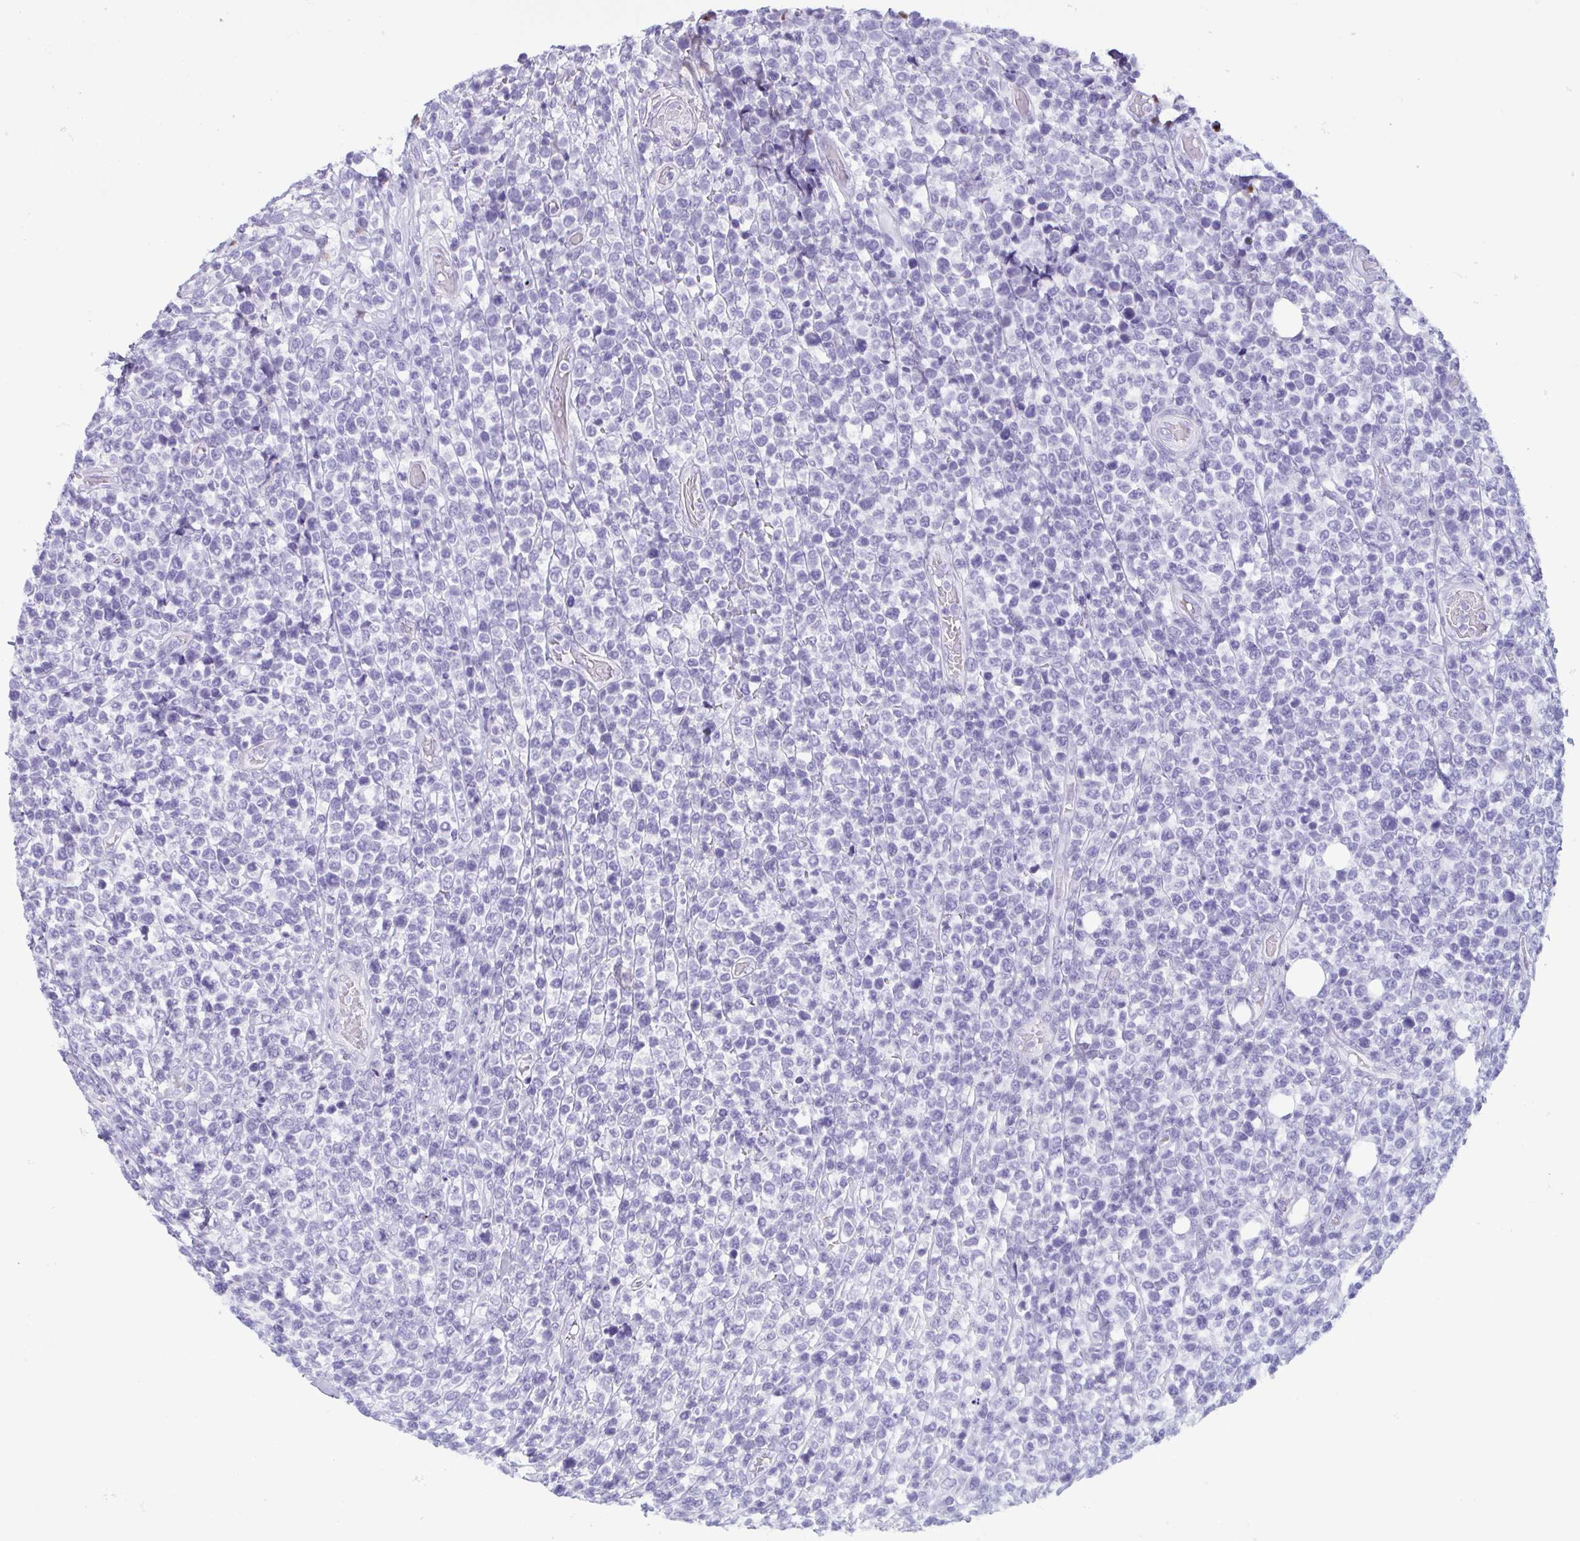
{"staining": {"intensity": "negative", "quantity": "none", "location": "none"}, "tissue": "lymphoma", "cell_type": "Tumor cells", "image_type": "cancer", "snomed": [{"axis": "morphology", "description": "Malignant lymphoma, non-Hodgkin's type, High grade"}, {"axis": "topography", "description": "Soft tissue"}], "caption": "IHC of high-grade malignant lymphoma, non-Hodgkin's type shows no expression in tumor cells.", "gene": "LTF", "patient": {"sex": "female", "age": 56}}